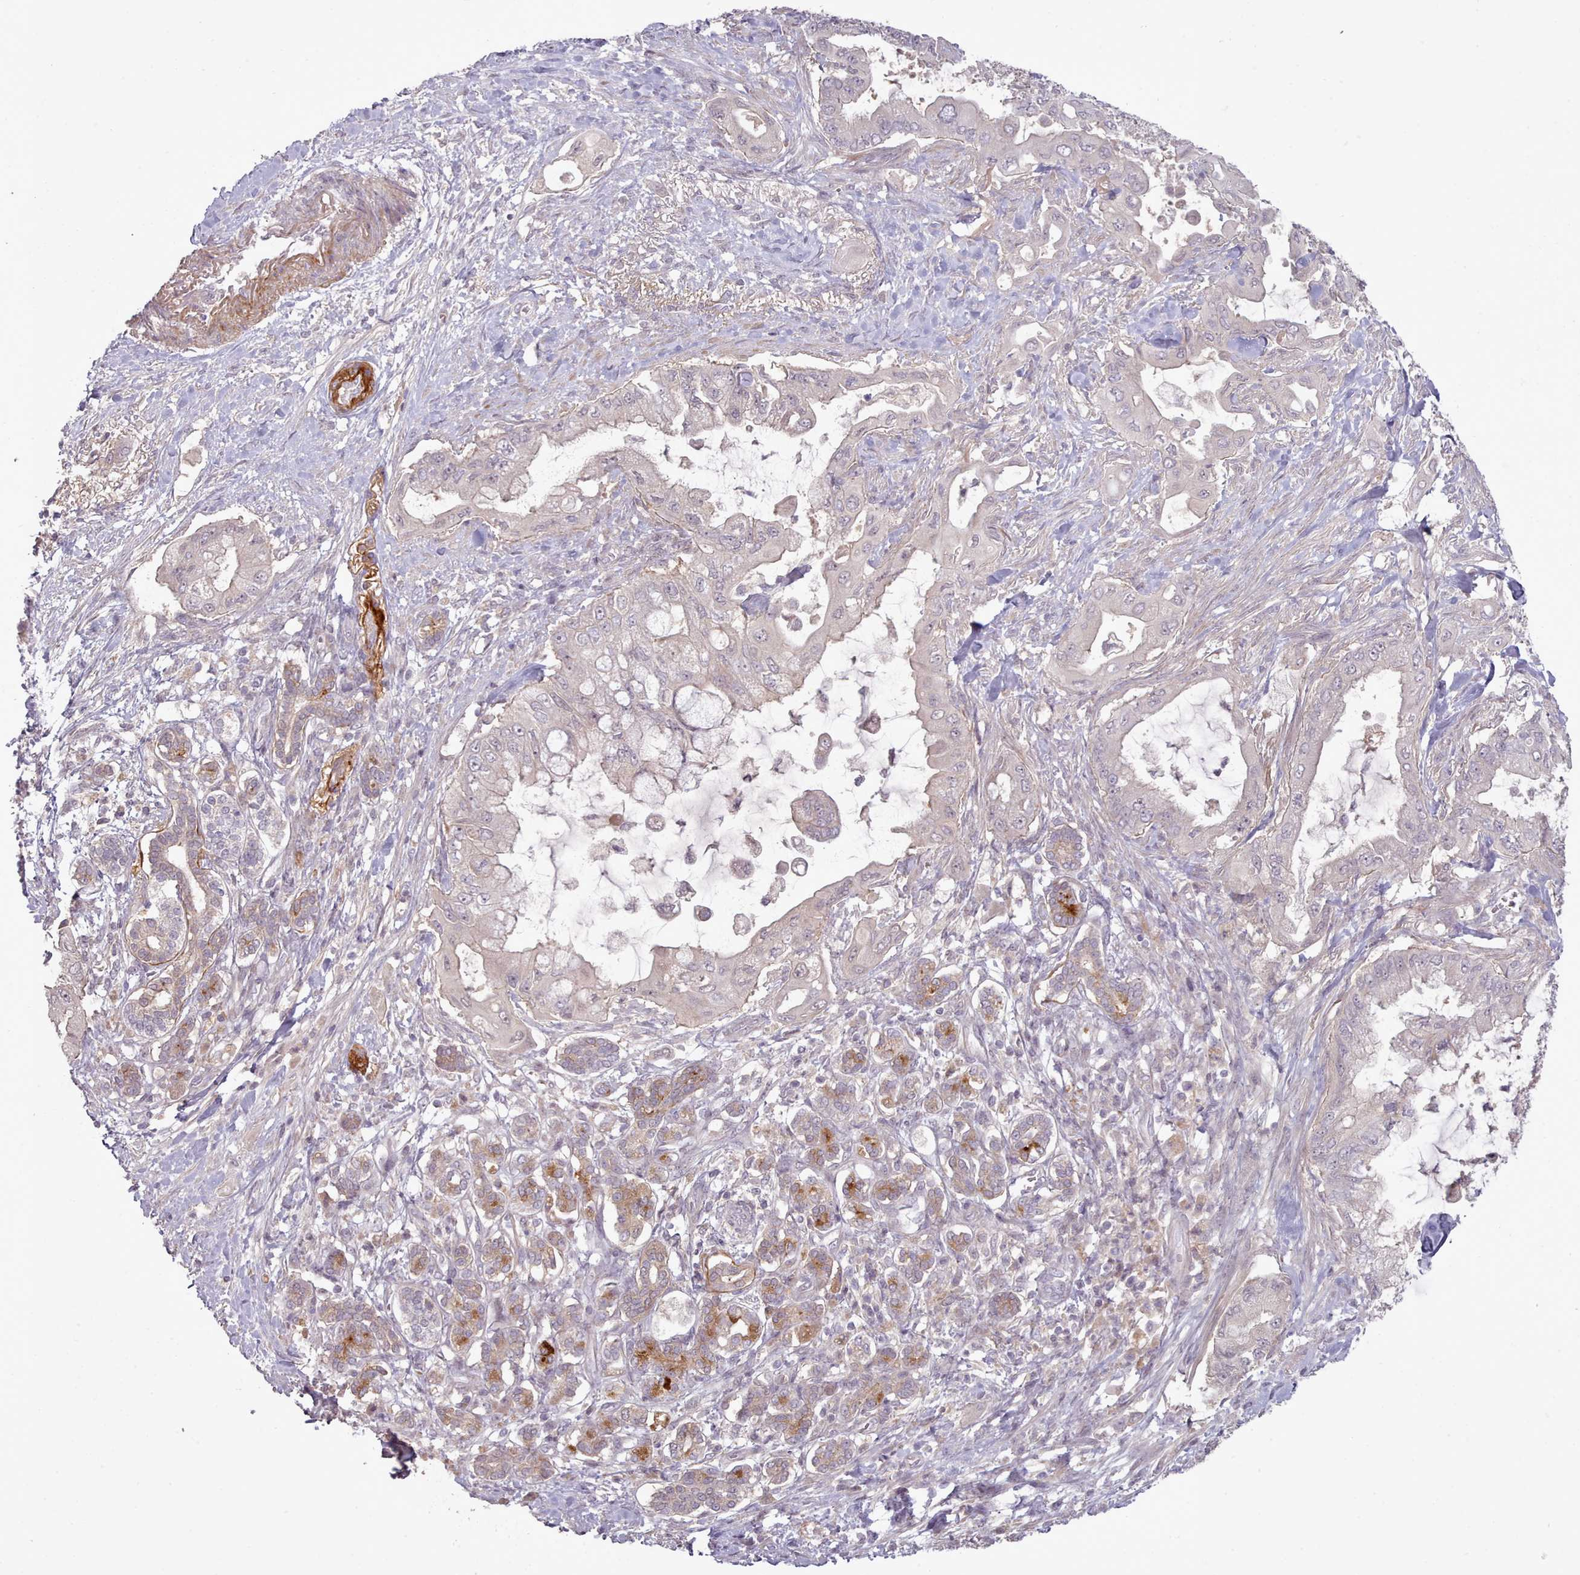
{"staining": {"intensity": "negative", "quantity": "none", "location": "none"}, "tissue": "pancreatic cancer", "cell_type": "Tumor cells", "image_type": "cancer", "snomed": [{"axis": "morphology", "description": "Adenocarcinoma, NOS"}, {"axis": "topography", "description": "Pancreas"}], "caption": "DAB (3,3'-diaminobenzidine) immunohistochemical staining of pancreatic cancer demonstrates no significant positivity in tumor cells.", "gene": "LEFTY2", "patient": {"sex": "male", "age": 57}}